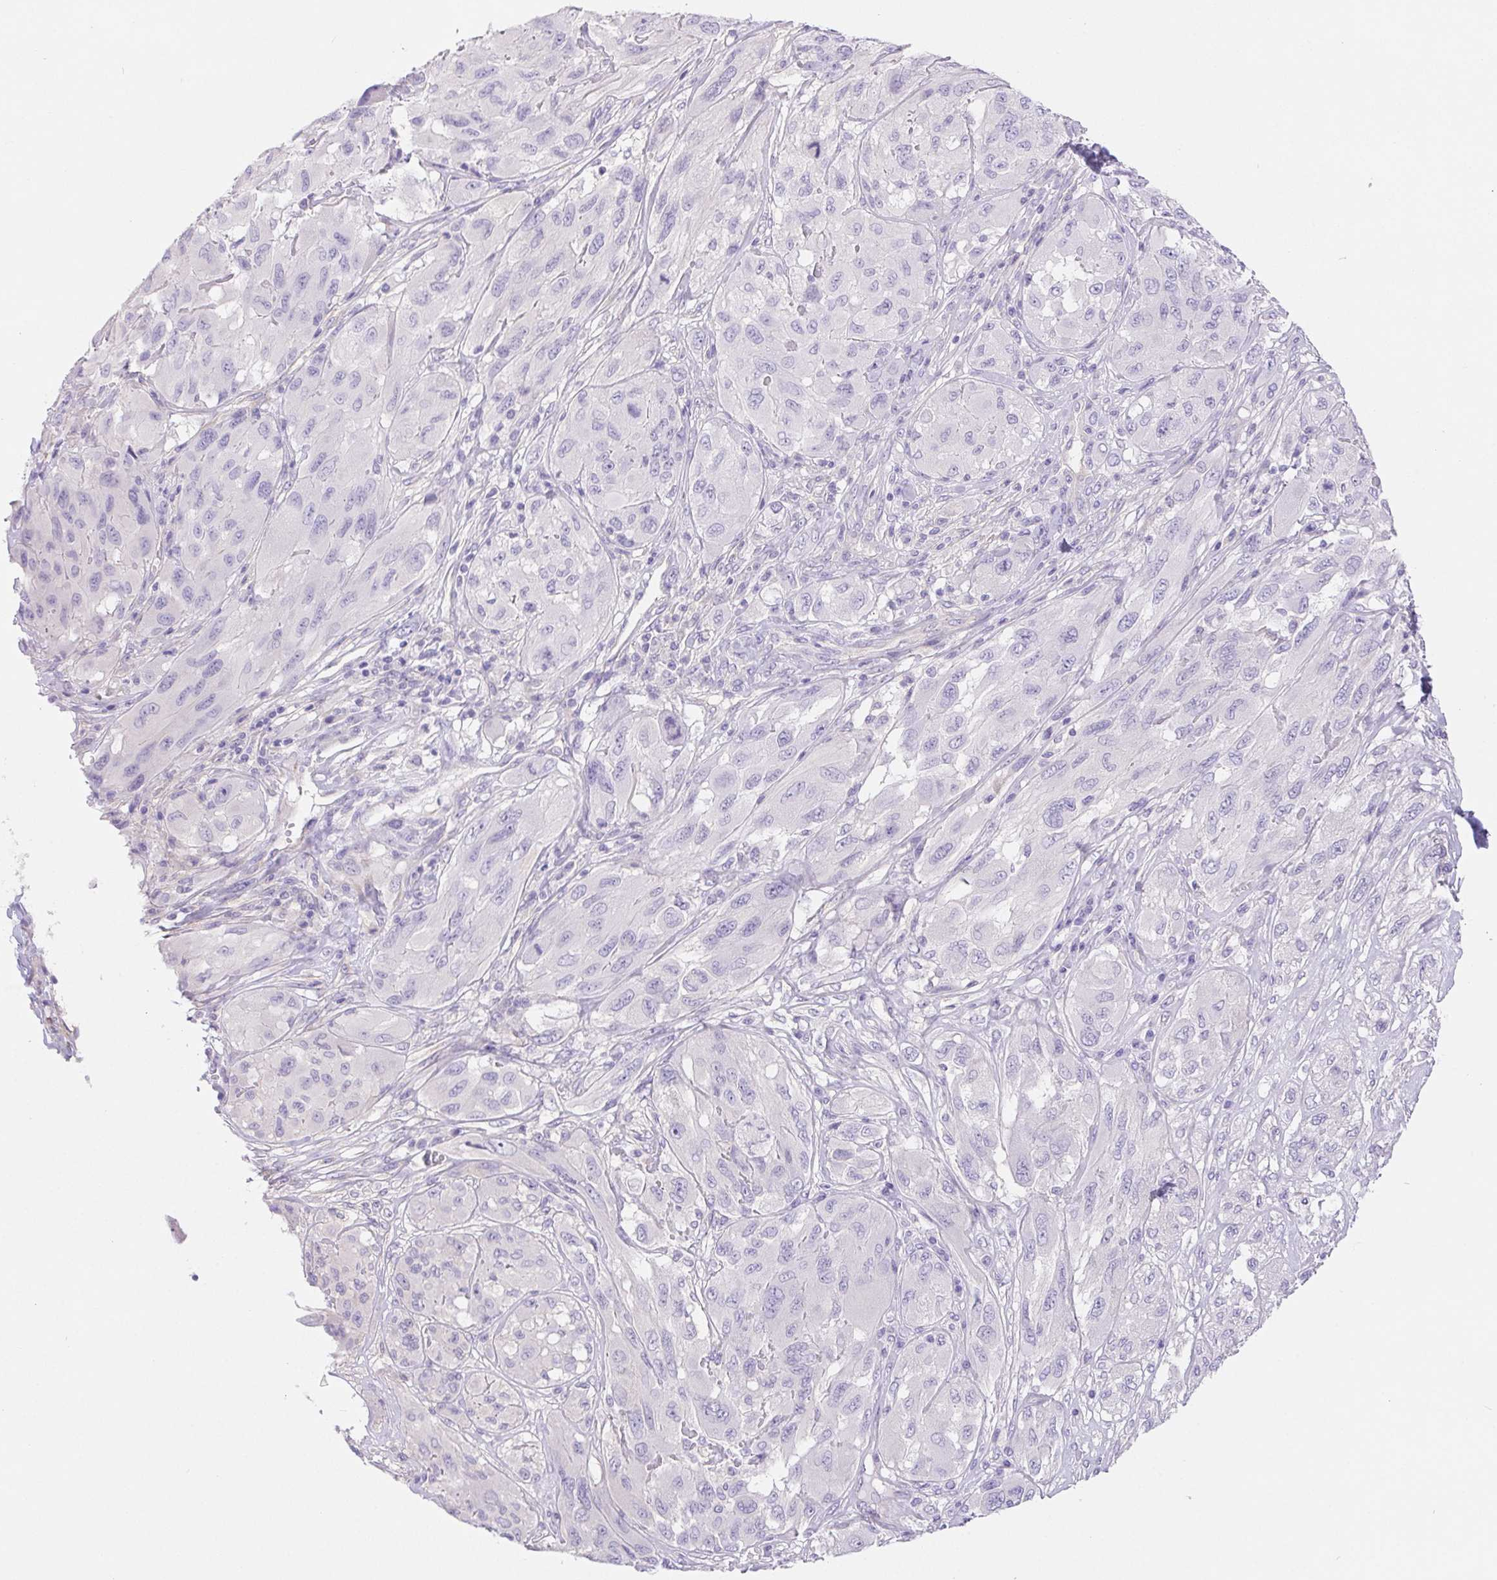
{"staining": {"intensity": "negative", "quantity": "none", "location": "none"}, "tissue": "melanoma", "cell_type": "Tumor cells", "image_type": "cancer", "snomed": [{"axis": "morphology", "description": "Malignant melanoma, NOS"}, {"axis": "topography", "description": "Skin"}], "caption": "Tumor cells are negative for protein expression in human melanoma.", "gene": "PNLIP", "patient": {"sex": "female", "age": 91}}